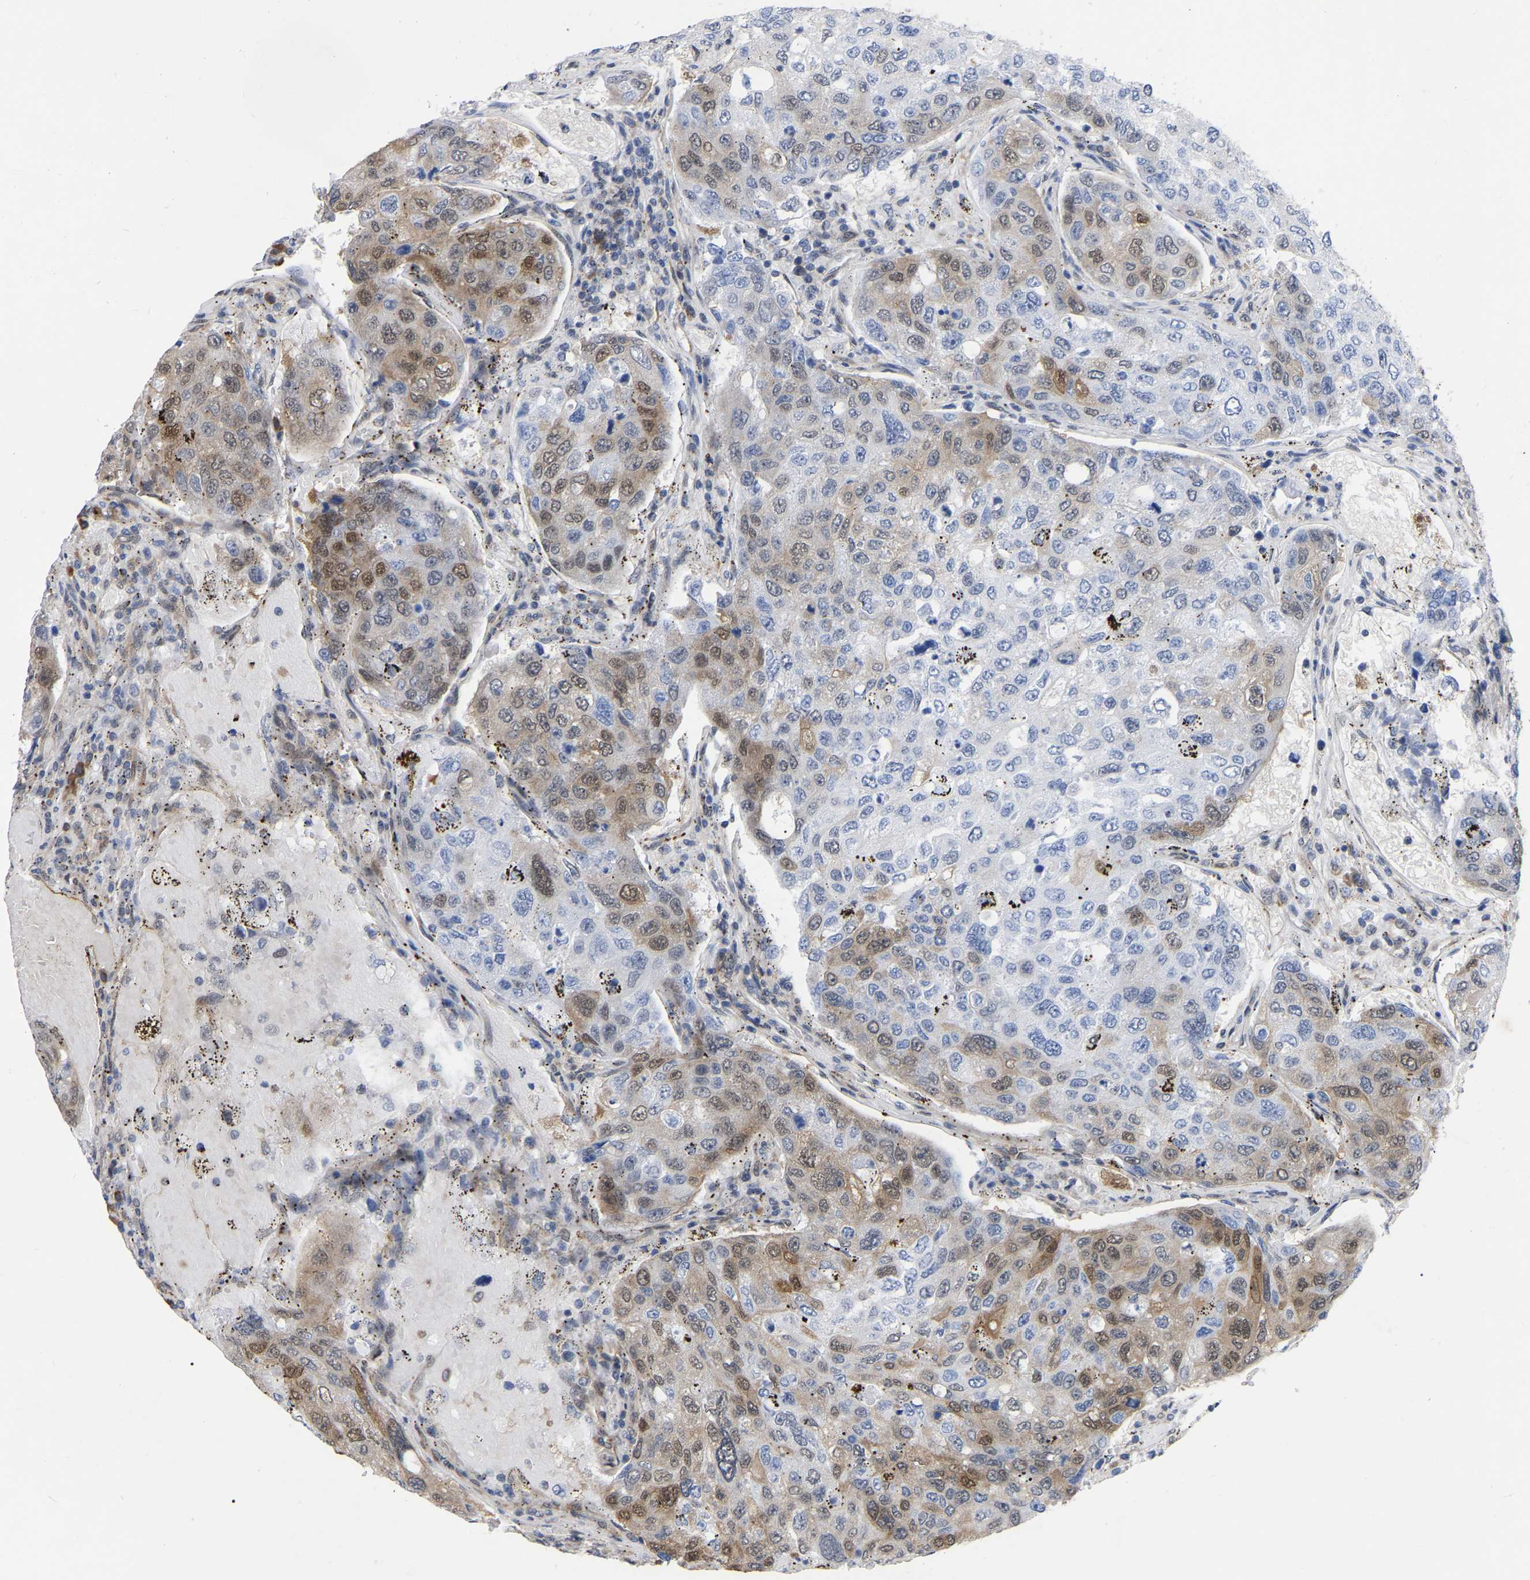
{"staining": {"intensity": "moderate", "quantity": "25%-75%", "location": "cytoplasmic/membranous,nuclear"}, "tissue": "urothelial cancer", "cell_type": "Tumor cells", "image_type": "cancer", "snomed": [{"axis": "morphology", "description": "Urothelial carcinoma, High grade"}, {"axis": "topography", "description": "Lymph node"}, {"axis": "topography", "description": "Urinary bladder"}], "caption": "Urothelial cancer tissue reveals moderate cytoplasmic/membranous and nuclear positivity in about 25%-75% of tumor cells", "gene": "UBE4B", "patient": {"sex": "male", "age": 51}}